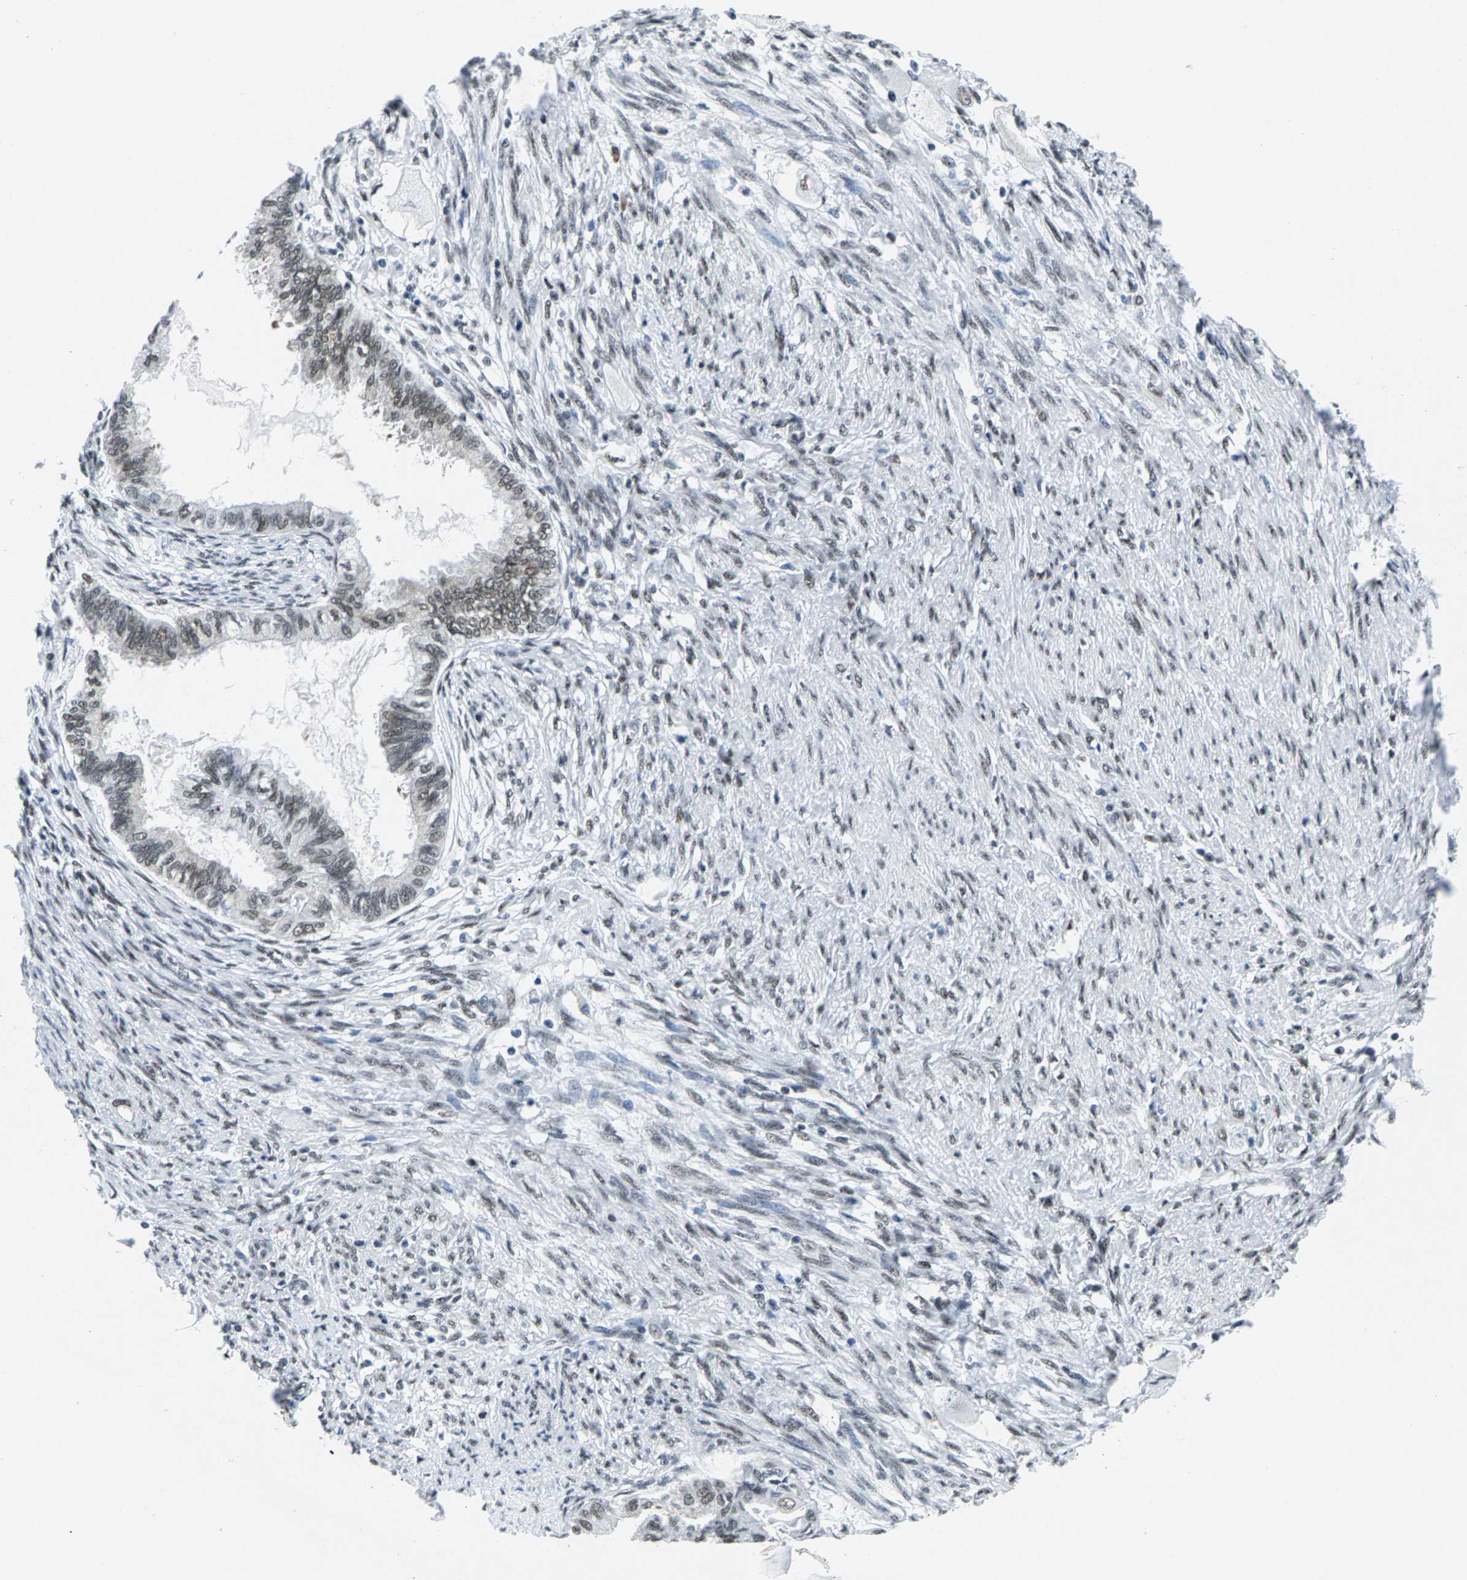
{"staining": {"intensity": "weak", "quantity": "25%-75%", "location": "nuclear"}, "tissue": "cervical cancer", "cell_type": "Tumor cells", "image_type": "cancer", "snomed": [{"axis": "morphology", "description": "Normal tissue, NOS"}, {"axis": "morphology", "description": "Adenocarcinoma, NOS"}, {"axis": "topography", "description": "Cervix"}, {"axis": "topography", "description": "Endometrium"}], "caption": "Cervical cancer (adenocarcinoma) tissue shows weak nuclear expression in about 25%-75% of tumor cells", "gene": "ATF2", "patient": {"sex": "female", "age": 86}}